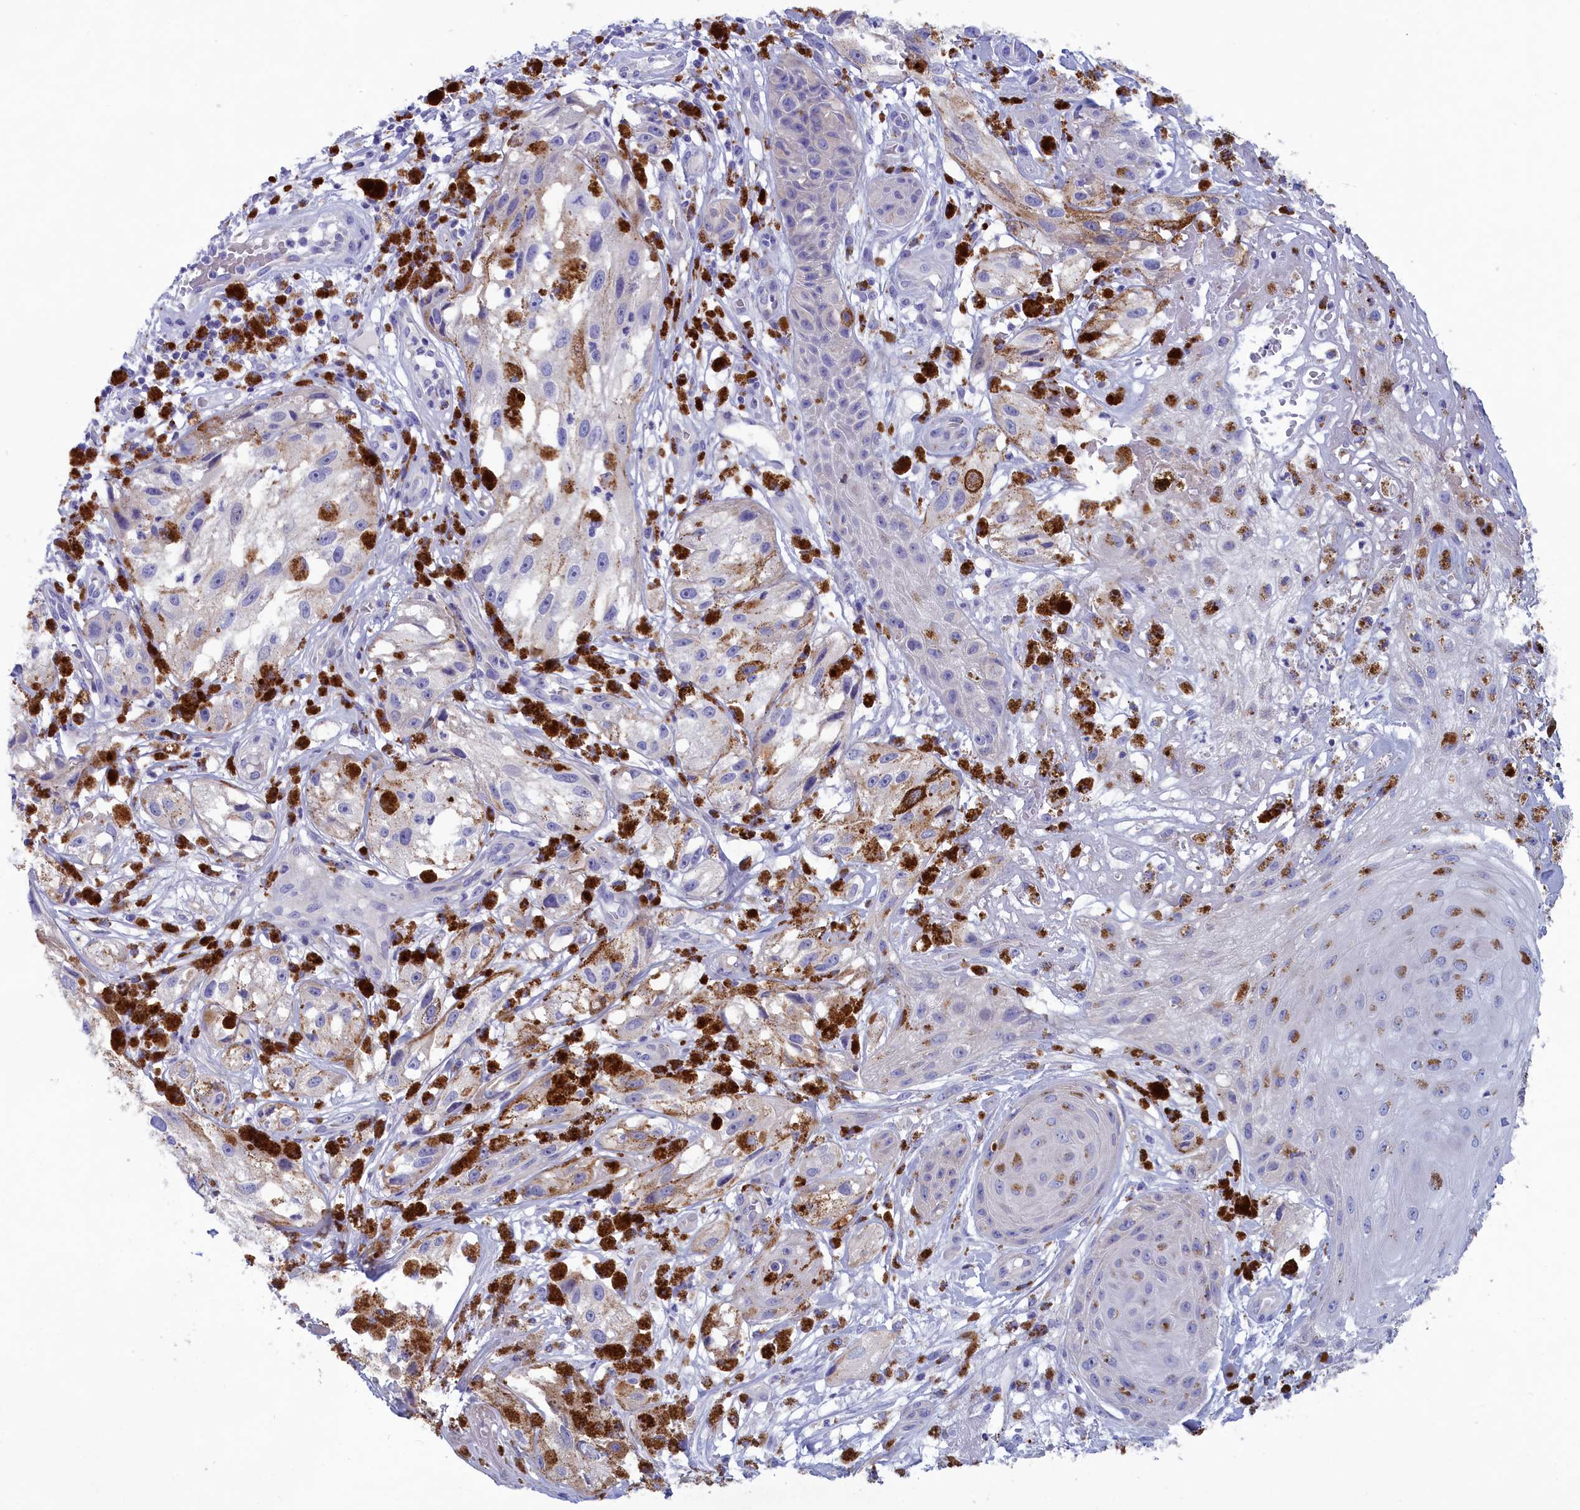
{"staining": {"intensity": "negative", "quantity": "none", "location": "none"}, "tissue": "melanoma", "cell_type": "Tumor cells", "image_type": "cancer", "snomed": [{"axis": "morphology", "description": "Malignant melanoma, NOS"}, {"axis": "topography", "description": "Skin"}], "caption": "This is a histopathology image of immunohistochemistry staining of melanoma, which shows no staining in tumor cells.", "gene": "WDR6", "patient": {"sex": "male", "age": 88}}